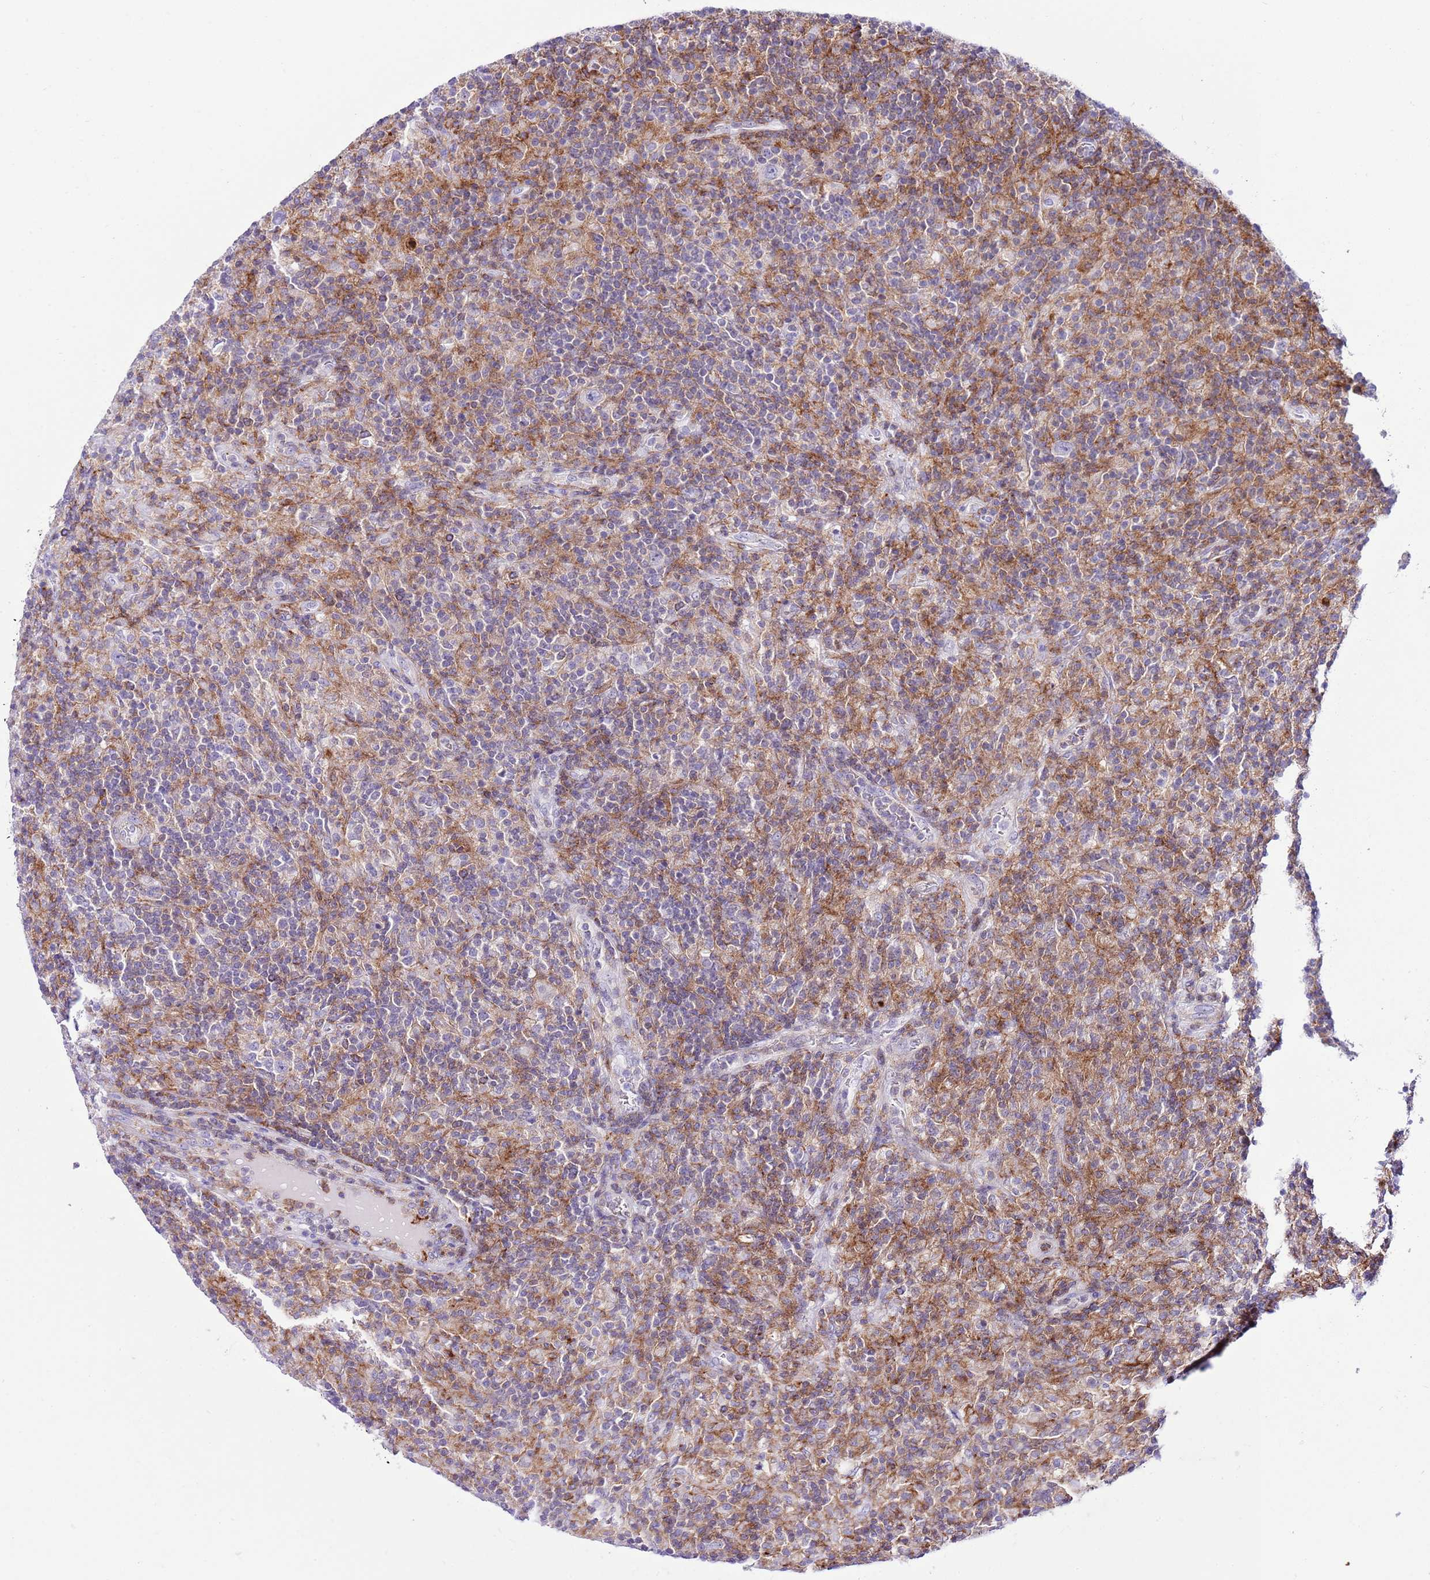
{"staining": {"intensity": "negative", "quantity": "none", "location": "none"}, "tissue": "lymphoma", "cell_type": "Tumor cells", "image_type": "cancer", "snomed": [{"axis": "morphology", "description": "Hodgkin's disease, NOS"}, {"axis": "topography", "description": "Lymph node"}], "caption": "An image of human Hodgkin's disease is negative for staining in tumor cells.", "gene": "ALDH3A1", "patient": {"sex": "male", "age": 70}}